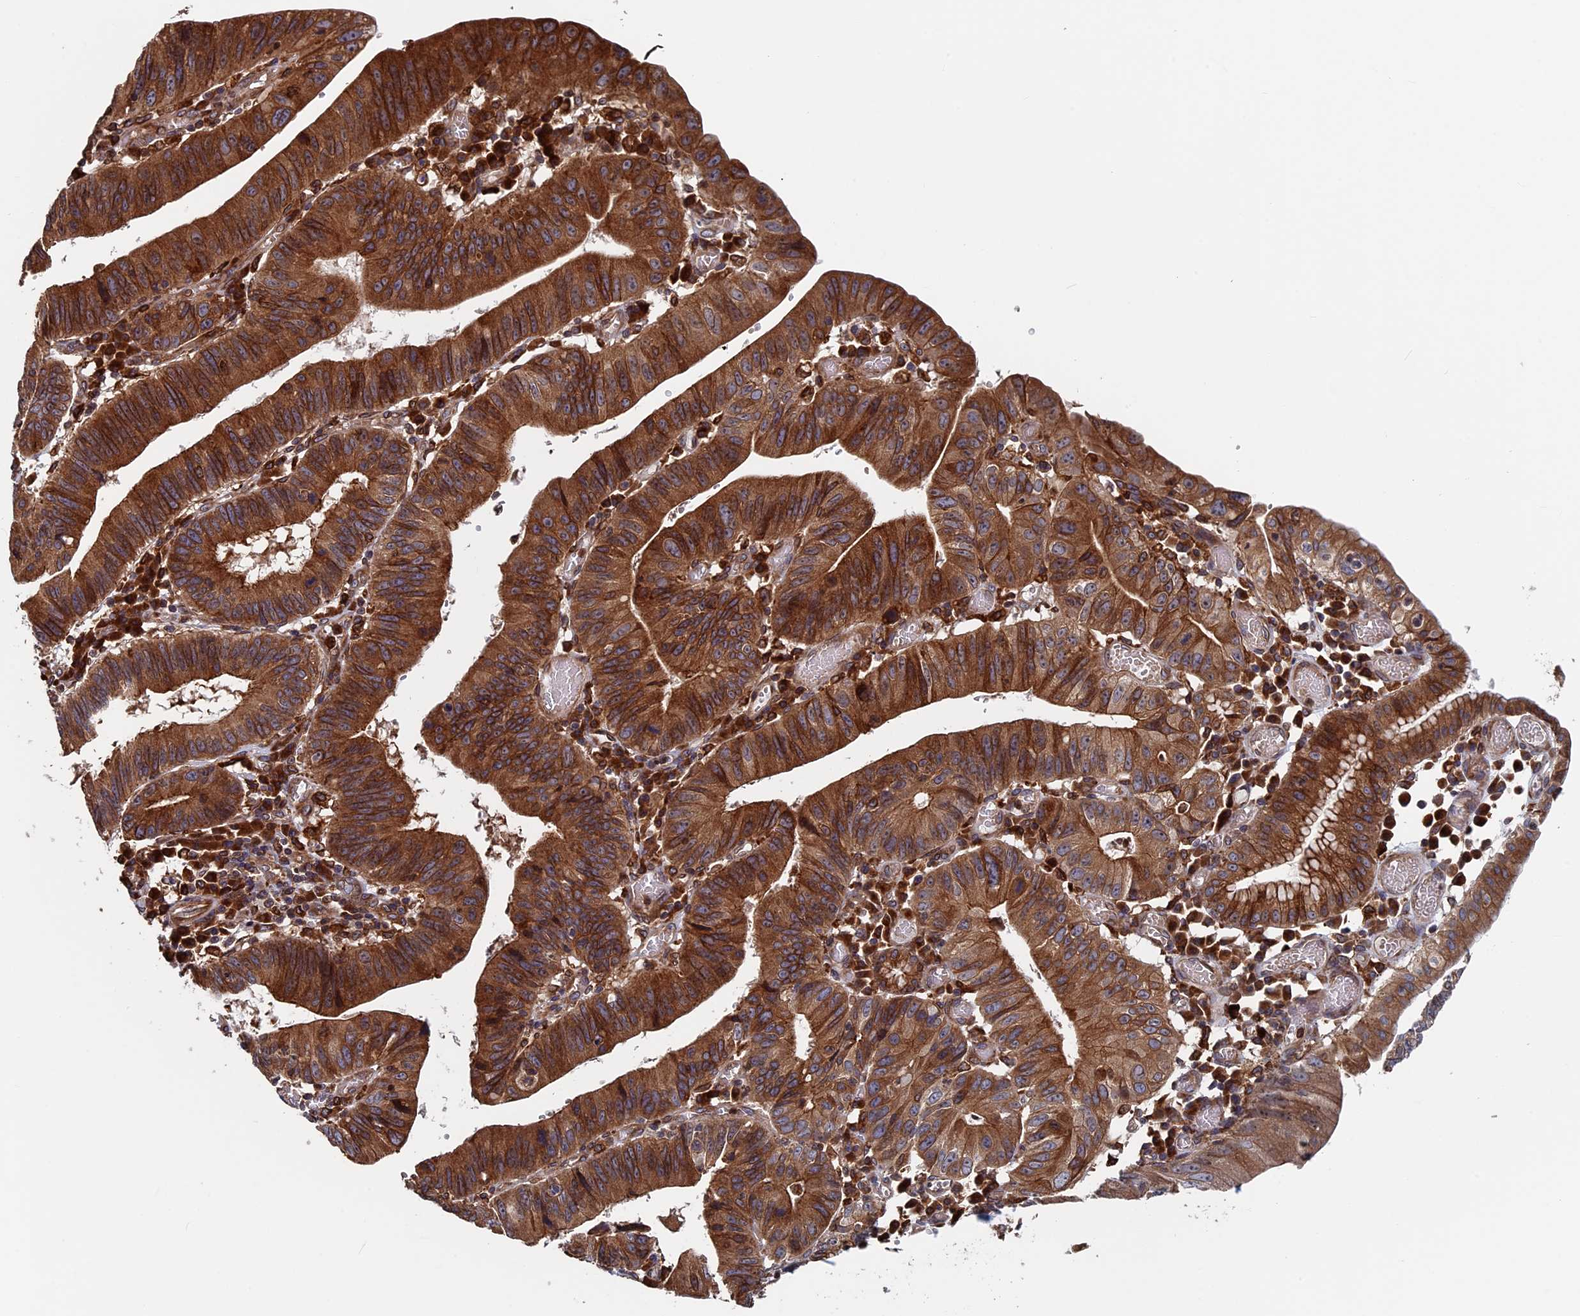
{"staining": {"intensity": "strong", "quantity": ">75%", "location": "cytoplasmic/membranous"}, "tissue": "stomach cancer", "cell_type": "Tumor cells", "image_type": "cancer", "snomed": [{"axis": "morphology", "description": "Adenocarcinoma, NOS"}, {"axis": "topography", "description": "Stomach"}], "caption": "Immunohistochemical staining of human stomach adenocarcinoma displays high levels of strong cytoplasmic/membranous staining in approximately >75% of tumor cells.", "gene": "RPUSD1", "patient": {"sex": "male", "age": 59}}